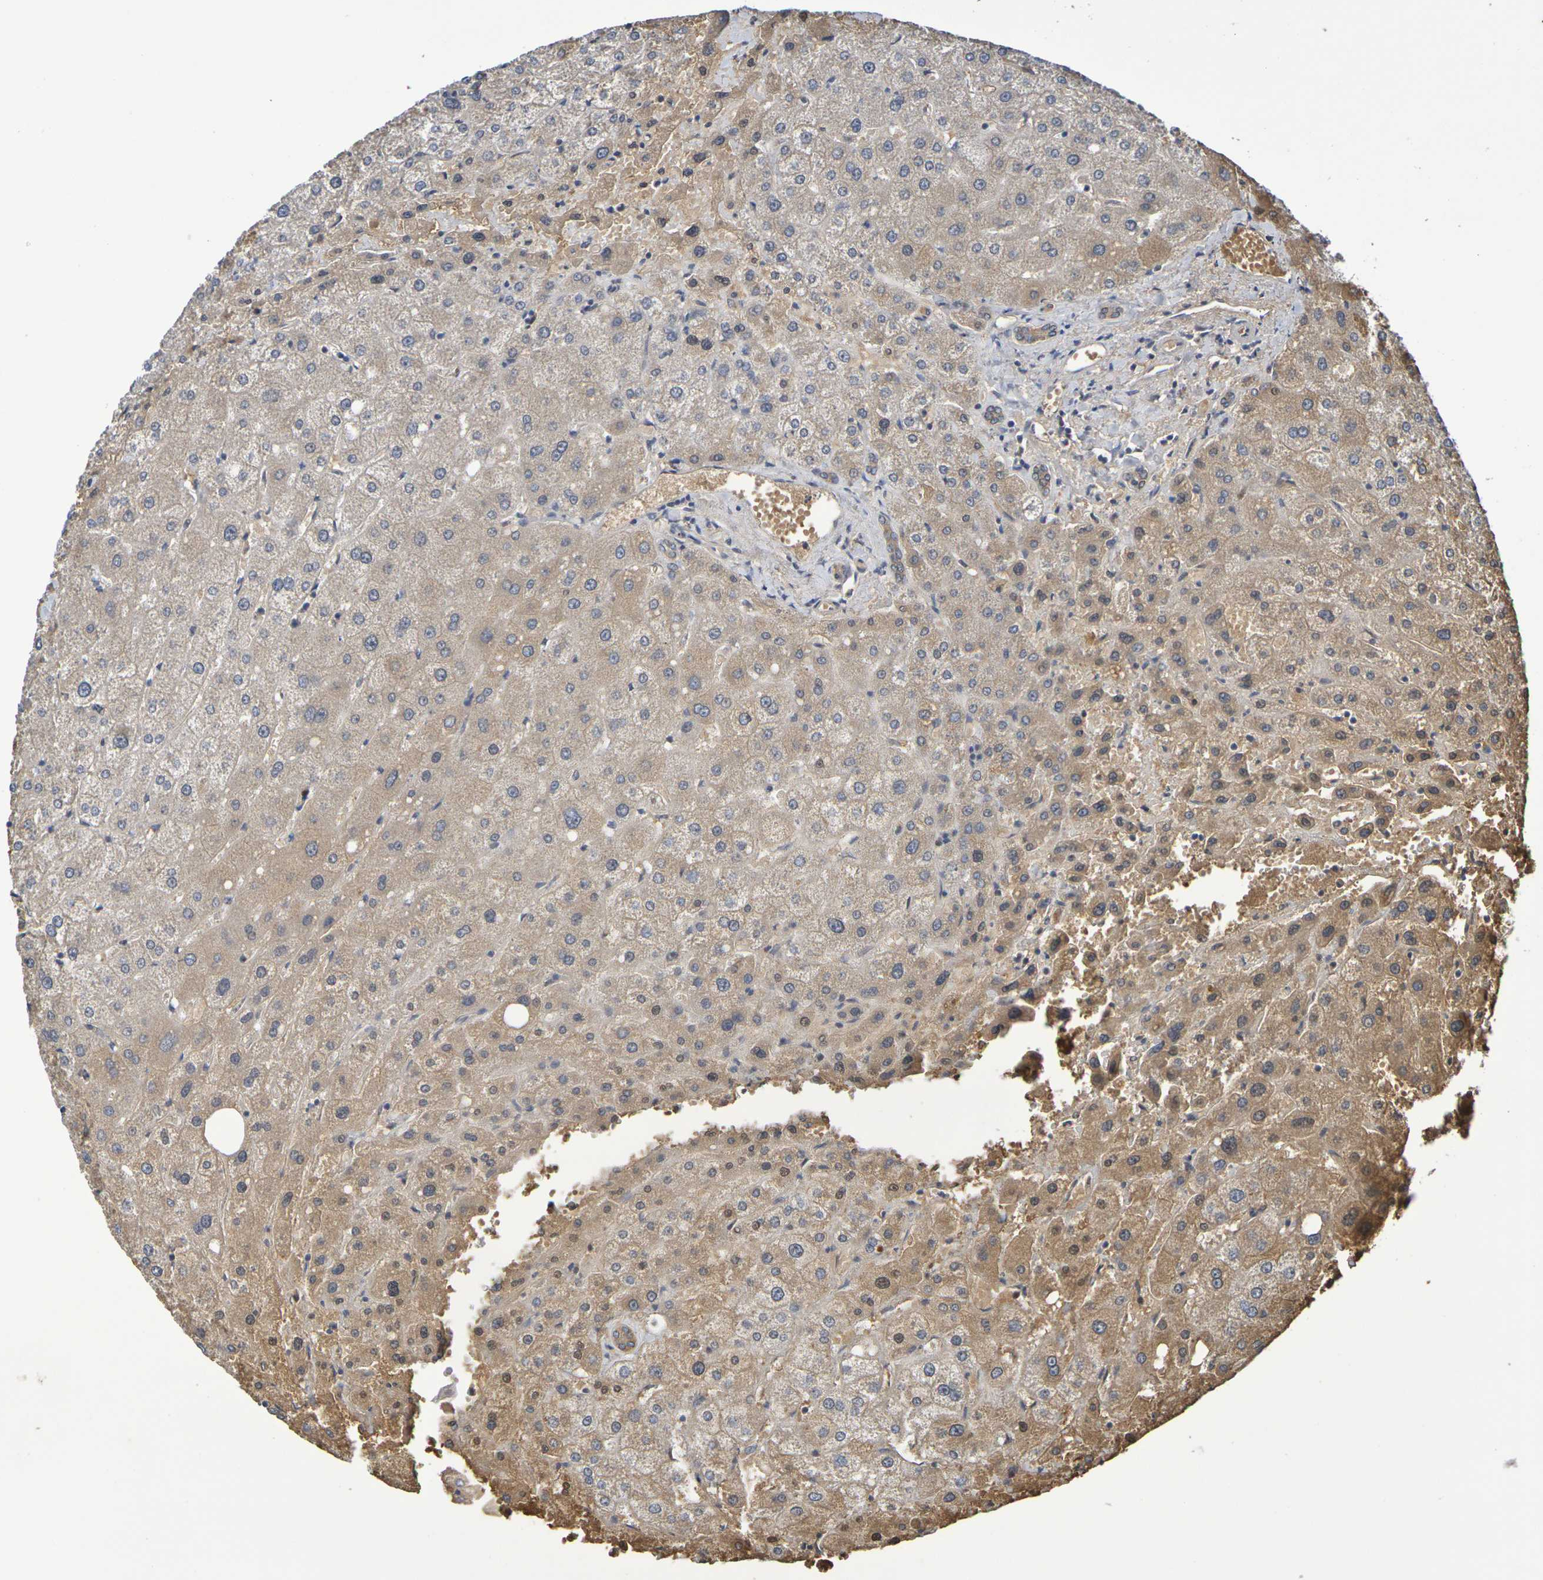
{"staining": {"intensity": "weak", "quantity": ">75%", "location": "cytoplasmic/membranous"}, "tissue": "liver", "cell_type": "Cholangiocytes", "image_type": "normal", "snomed": [{"axis": "morphology", "description": "Normal tissue, NOS"}, {"axis": "topography", "description": "Liver"}], "caption": "Brown immunohistochemical staining in benign human liver reveals weak cytoplasmic/membranous positivity in about >75% of cholangiocytes. (DAB IHC, brown staining for protein, blue staining for nuclei).", "gene": "TERF2", "patient": {"sex": "male", "age": 73}}